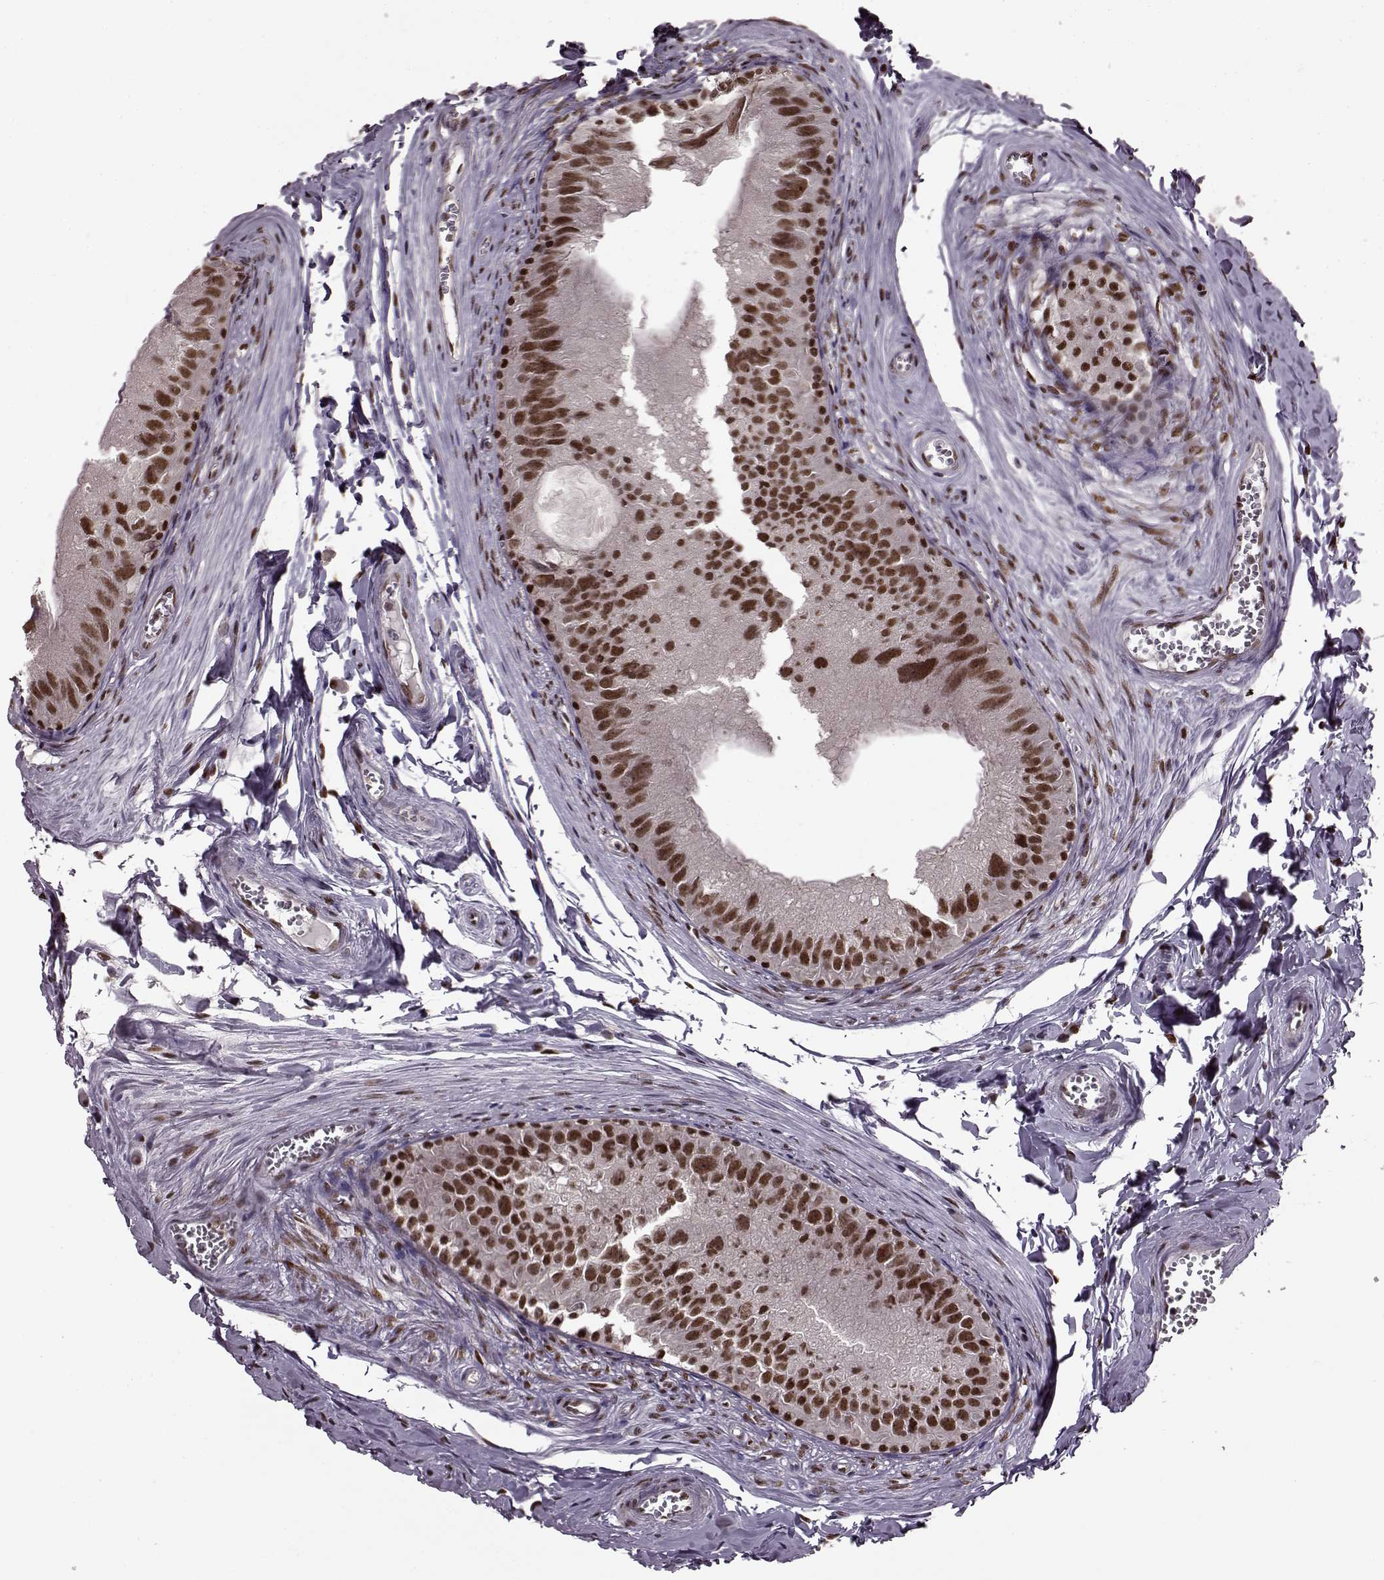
{"staining": {"intensity": "strong", "quantity": ">75%", "location": "nuclear"}, "tissue": "epididymis", "cell_type": "Glandular cells", "image_type": "normal", "snomed": [{"axis": "morphology", "description": "Normal tissue, NOS"}, {"axis": "topography", "description": "Epididymis"}], "caption": "The histopathology image reveals immunohistochemical staining of unremarkable epididymis. There is strong nuclear positivity is identified in about >75% of glandular cells.", "gene": "FTO", "patient": {"sex": "male", "age": 45}}